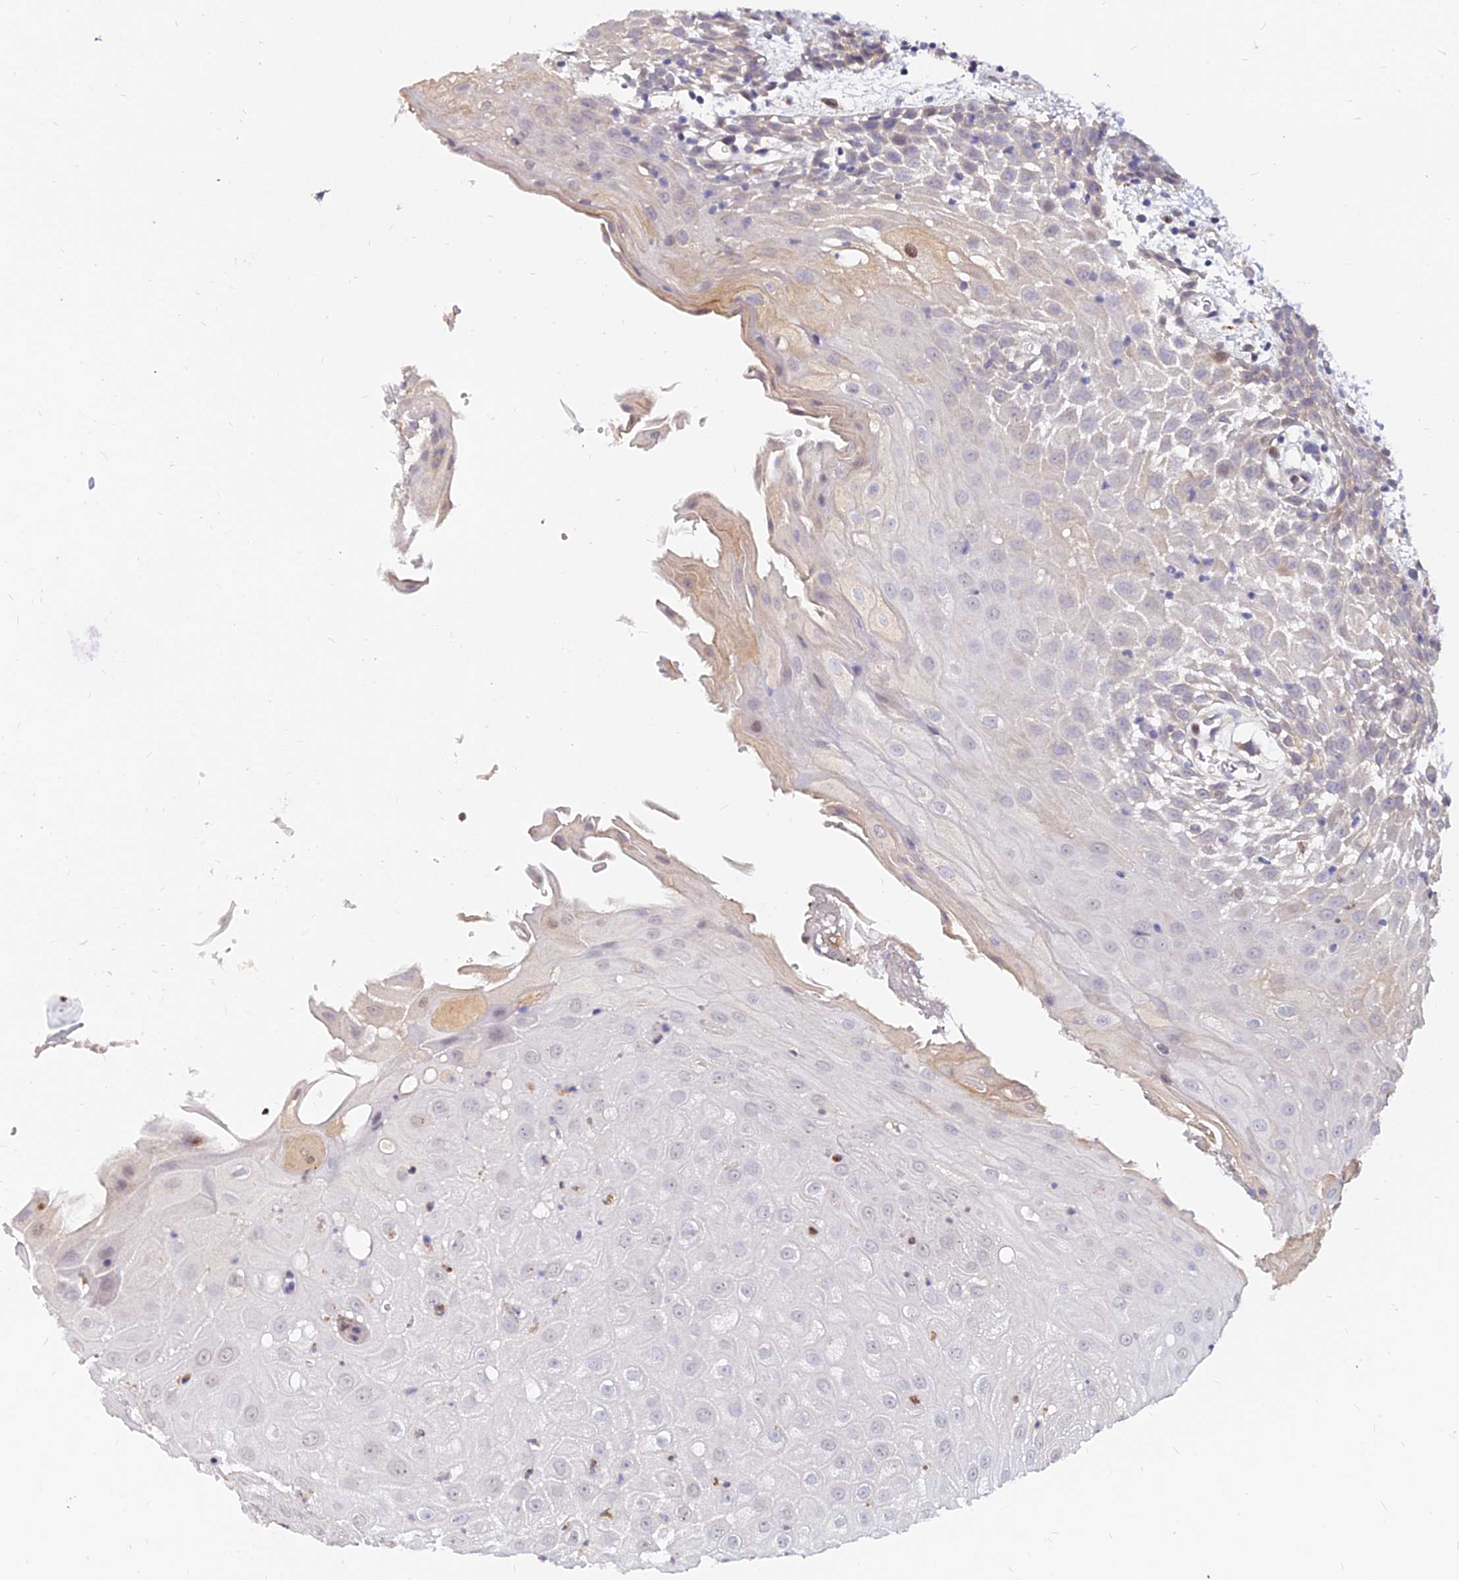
{"staining": {"intensity": "moderate", "quantity": "<25%", "location": "cytoplasmic/membranous,nuclear"}, "tissue": "oral mucosa", "cell_type": "Squamous epithelial cells", "image_type": "normal", "snomed": [{"axis": "morphology", "description": "Normal tissue, NOS"}, {"axis": "topography", "description": "Skeletal muscle"}, {"axis": "topography", "description": "Oral tissue"}, {"axis": "topography", "description": "Salivary gland"}, {"axis": "topography", "description": "Peripheral nerve tissue"}], "caption": "A low amount of moderate cytoplasmic/membranous,nuclear staining is present in approximately <25% of squamous epithelial cells in normal oral mucosa. (Brightfield microscopy of DAB IHC at high magnification).", "gene": "C11orf68", "patient": {"sex": "male", "age": 54}}